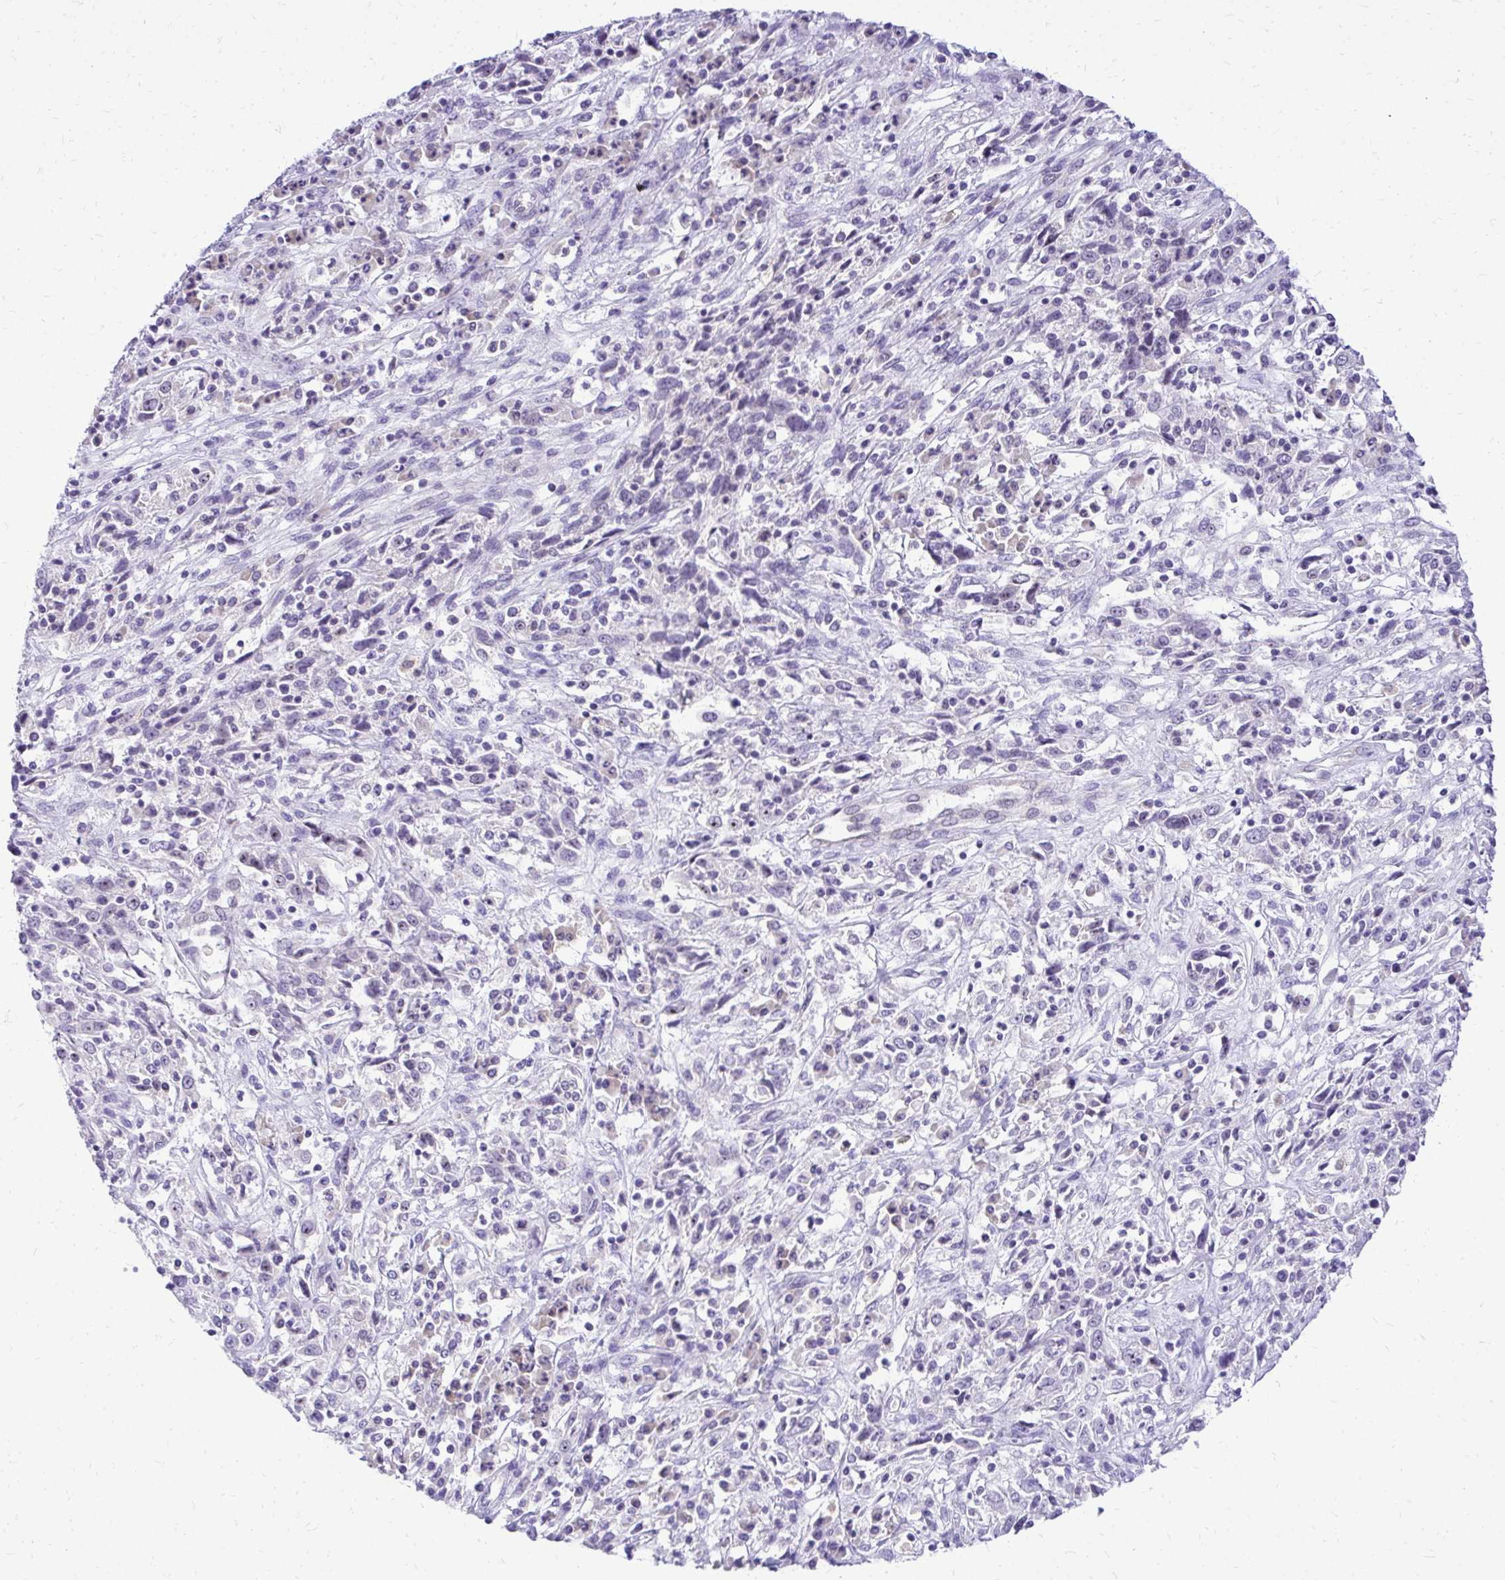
{"staining": {"intensity": "negative", "quantity": "none", "location": "none"}, "tissue": "cervical cancer", "cell_type": "Tumor cells", "image_type": "cancer", "snomed": [{"axis": "morphology", "description": "Adenocarcinoma, NOS"}, {"axis": "topography", "description": "Cervix"}], "caption": "Tumor cells show no significant staining in cervical cancer.", "gene": "NIFK", "patient": {"sex": "female", "age": 40}}